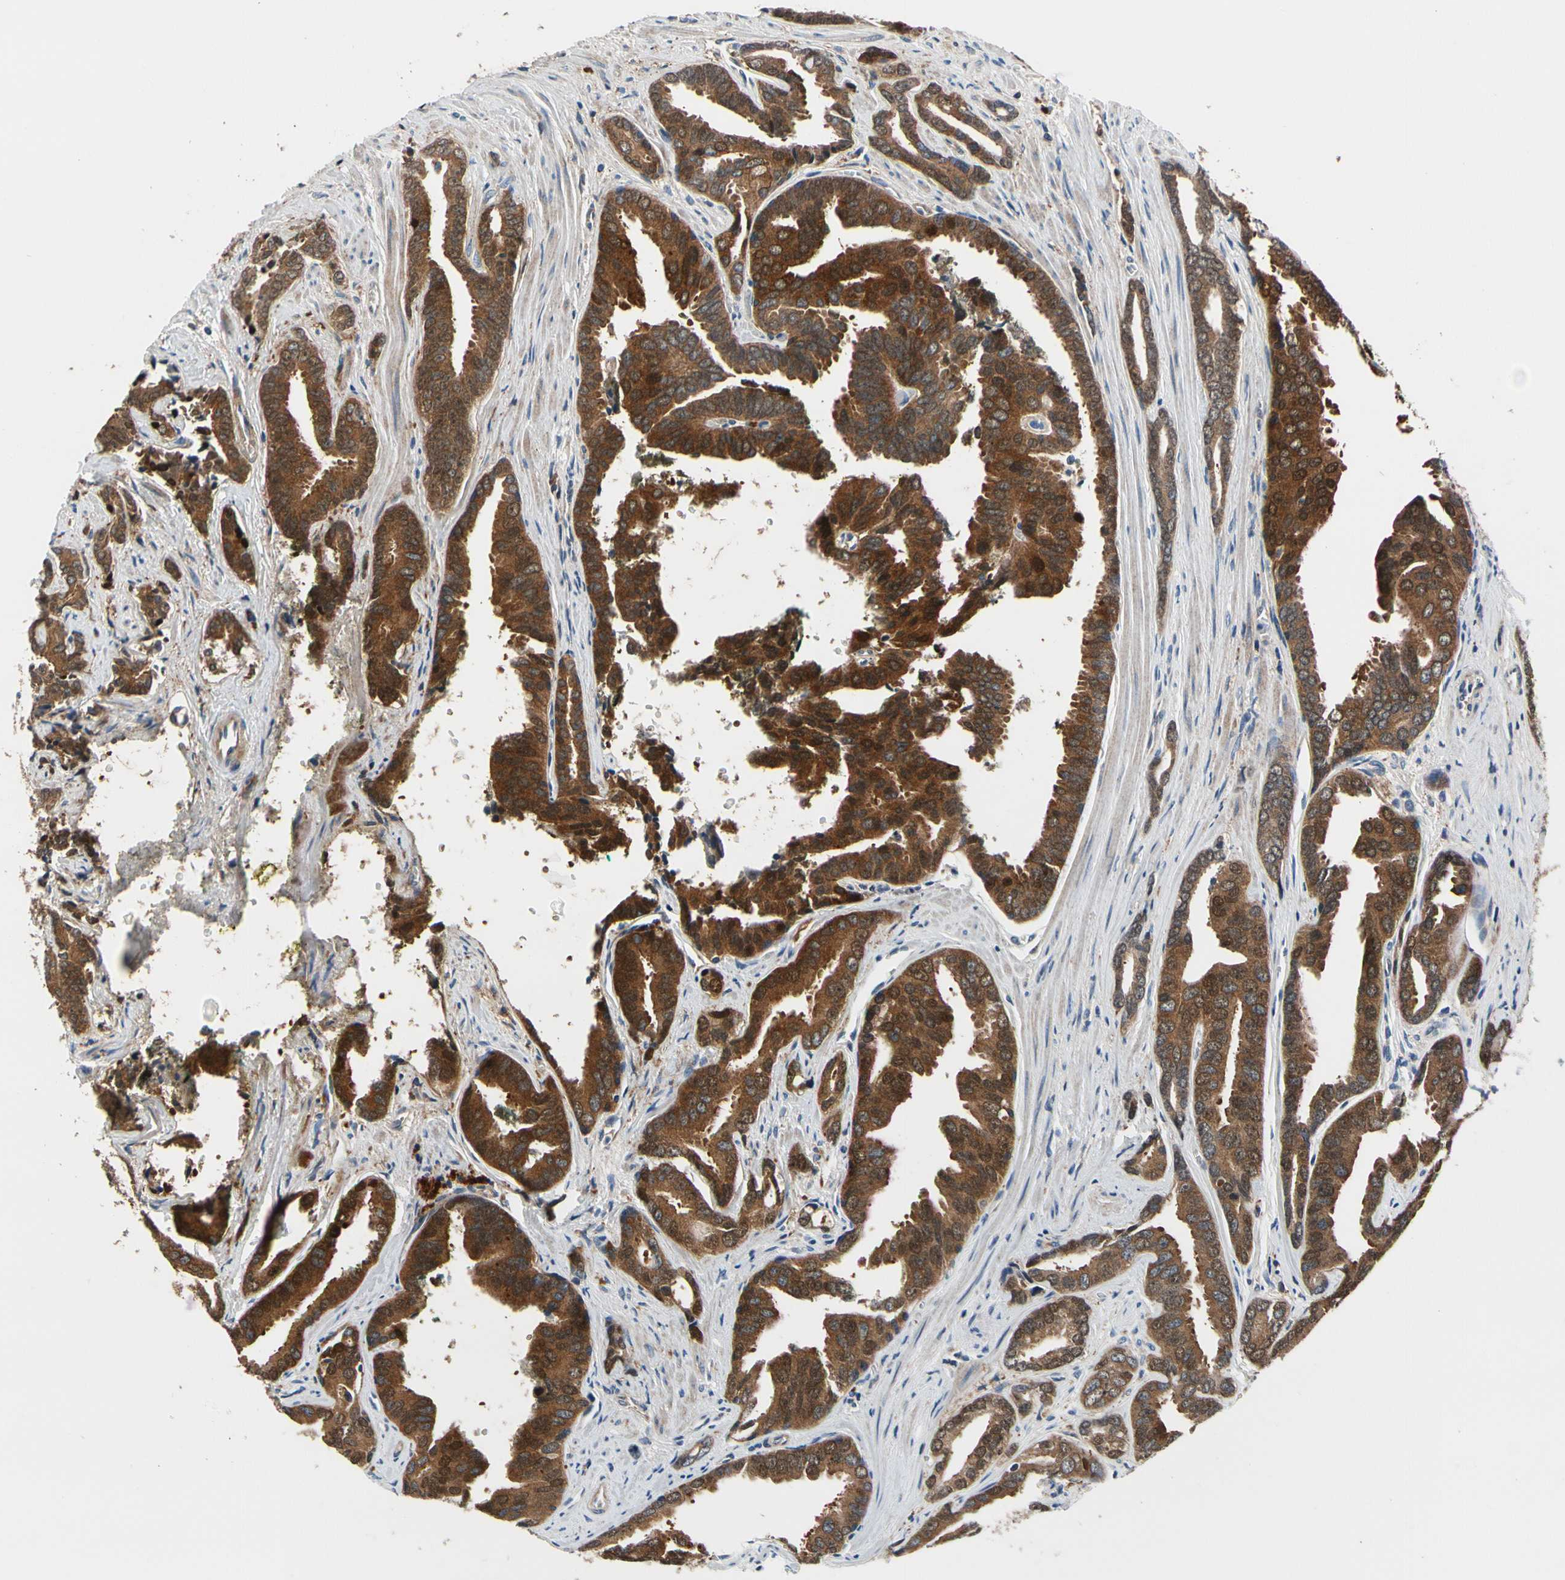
{"staining": {"intensity": "strong", "quantity": ">75%", "location": "cytoplasmic/membranous"}, "tissue": "prostate cancer", "cell_type": "Tumor cells", "image_type": "cancer", "snomed": [{"axis": "morphology", "description": "Adenocarcinoma, High grade"}, {"axis": "topography", "description": "Prostate"}], "caption": "Prostate cancer tissue demonstrates strong cytoplasmic/membranous staining in approximately >75% of tumor cells", "gene": "PRDX2", "patient": {"sex": "male", "age": 67}}